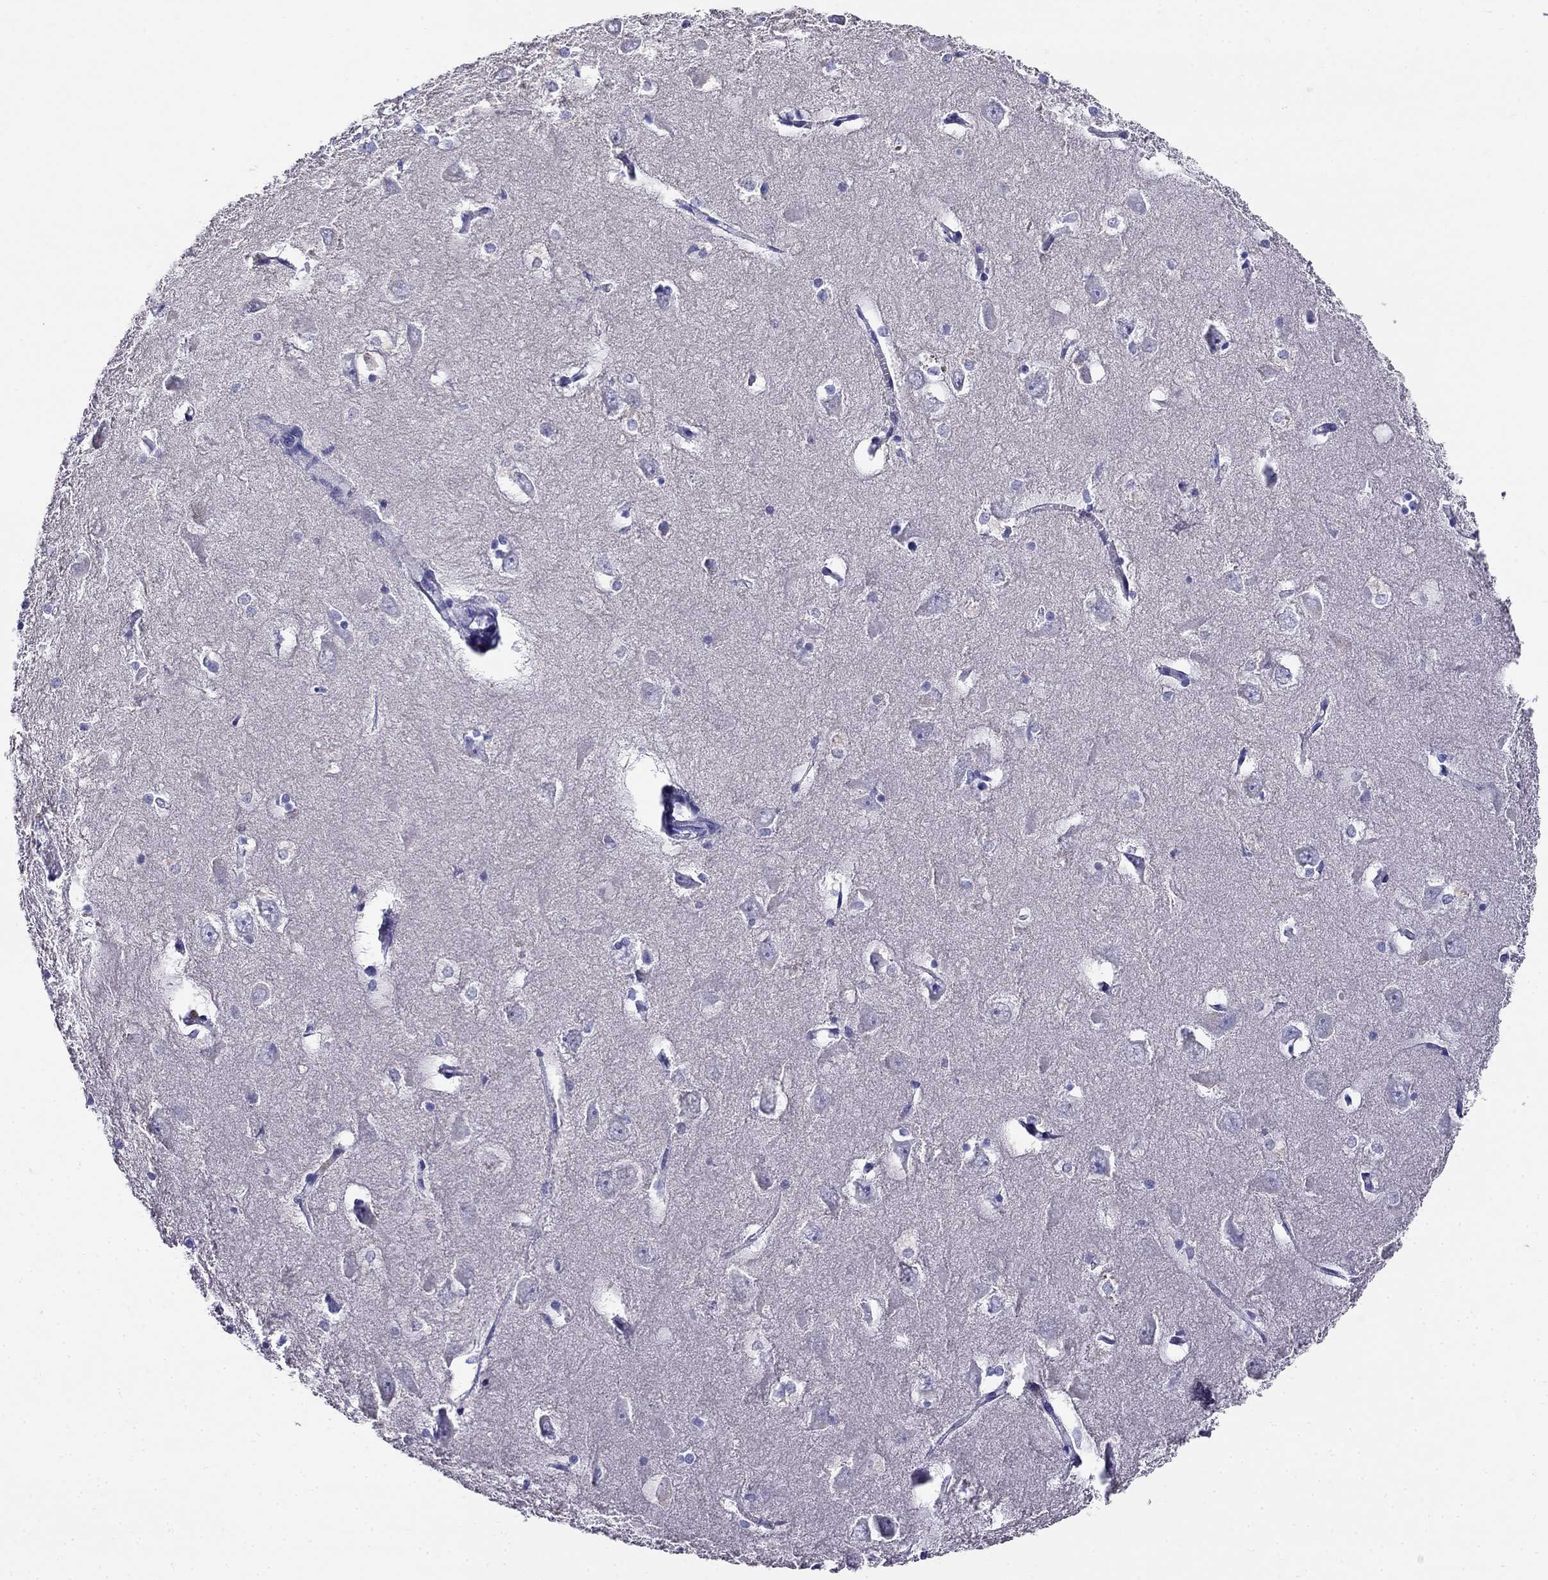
{"staining": {"intensity": "negative", "quantity": "none", "location": "none"}, "tissue": "hippocampus", "cell_type": "Glial cells", "image_type": "normal", "snomed": [{"axis": "morphology", "description": "Normal tissue, NOS"}, {"axis": "topography", "description": "Lateral ventricle wall"}, {"axis": "topography", "description": "Hippocampus"}], "caption": "The photomicrograph shows no significant staining in glial cells of hippocampus. The staining is performed using DAB brown chromogen with nuclei counter-stained in using hematoxylin.", "gene": "PPP1R36", "patient": {"sex": "female", "age": 63}}